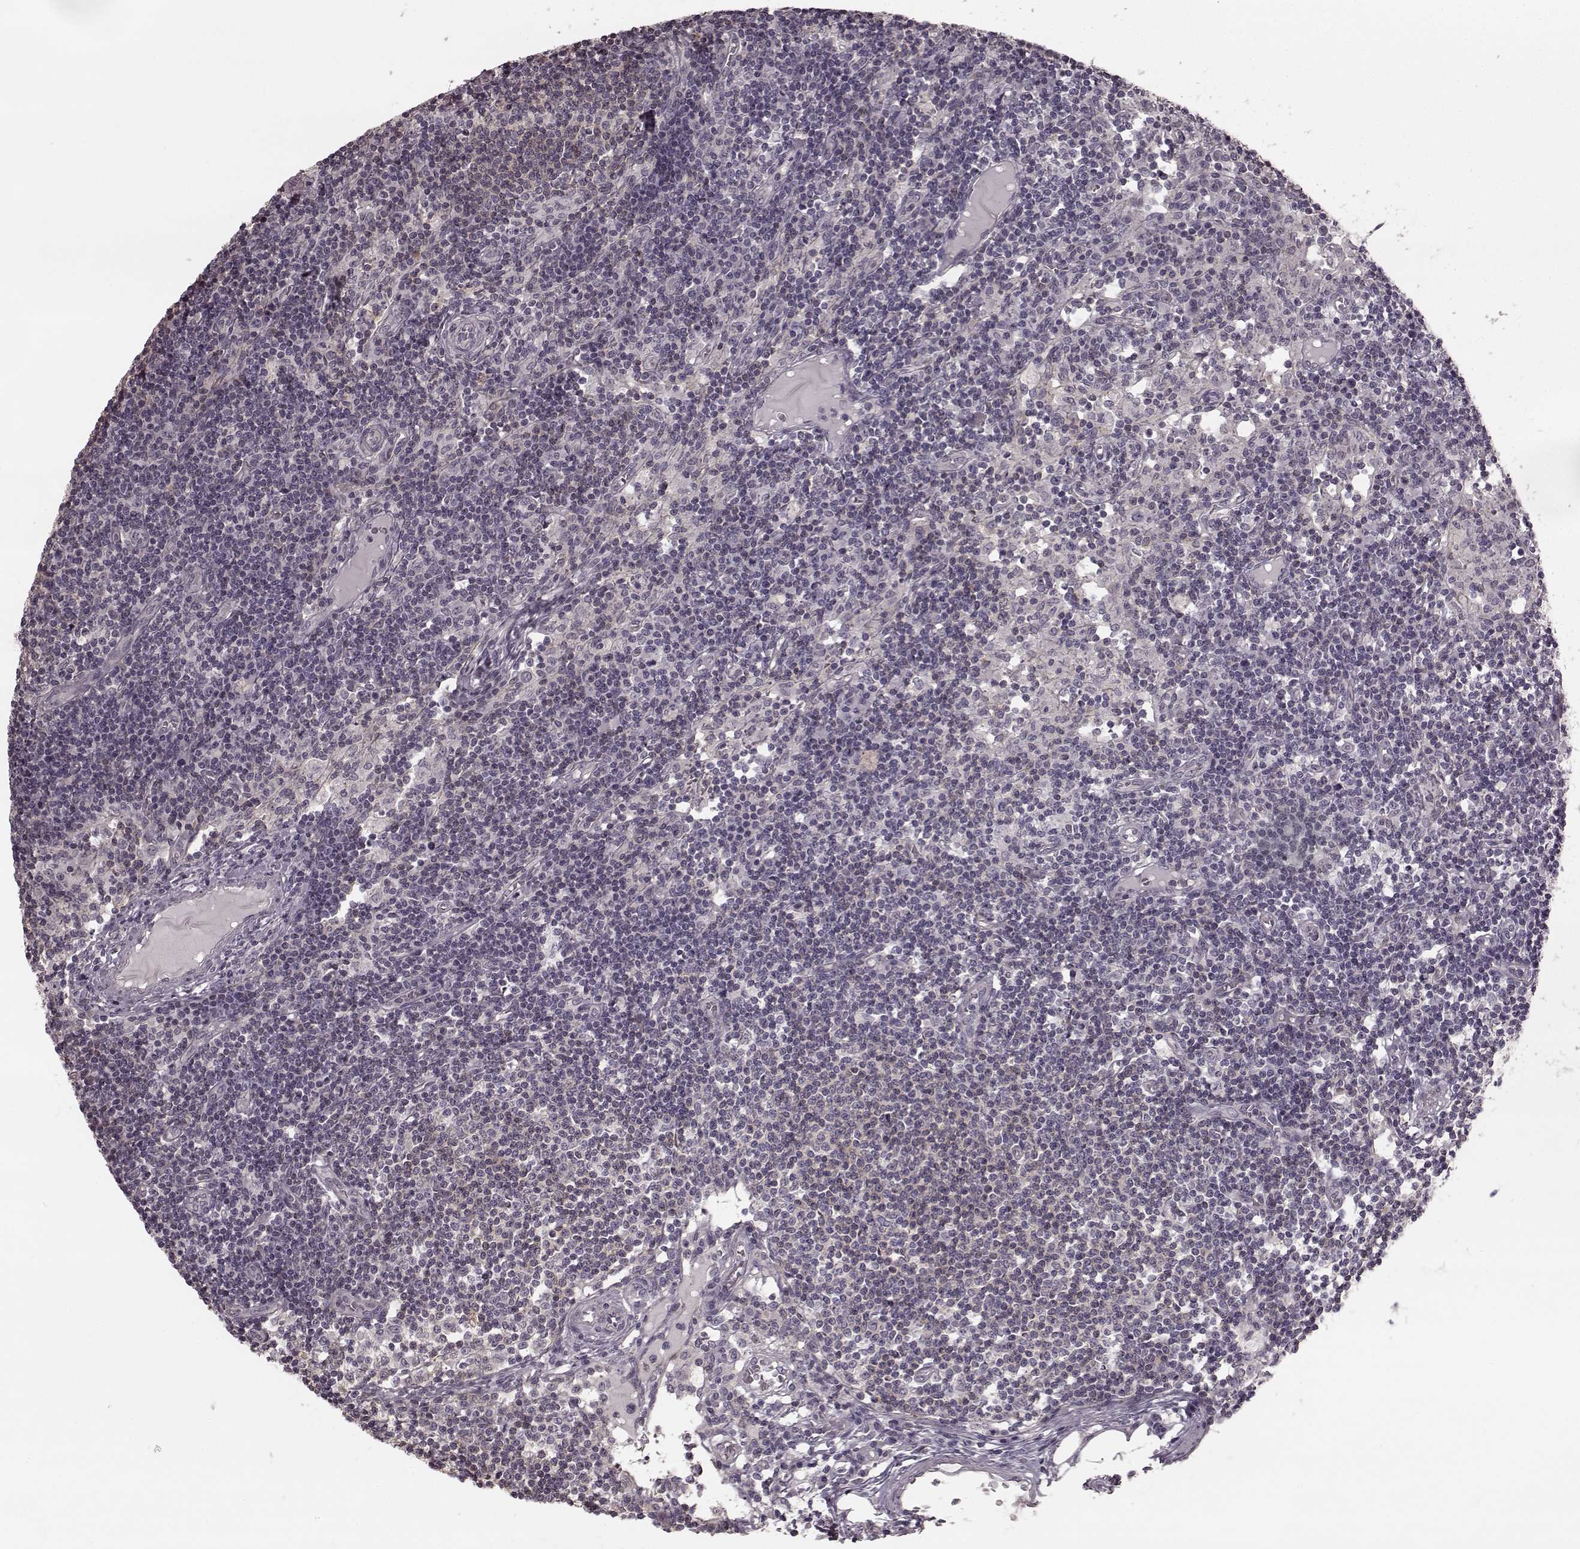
{"staining": {"intensity": "negative", "quantity": "none", "location": "none"}, "tissue": "lymph node", "cell_type": "Germinal center cells", "image_type": "normal", "snomed": [{"axis": "morphology", "description": "Normal tissue, NOS"}, {"axis": "topography", "description": "Lymph node"}], "caption": "DAB immunohistochemical staining of normal human lymph node displays no significant staining in germinal center cells.", "gene": "PRKCE", "patient": {"sex": "female", "age": 72}}